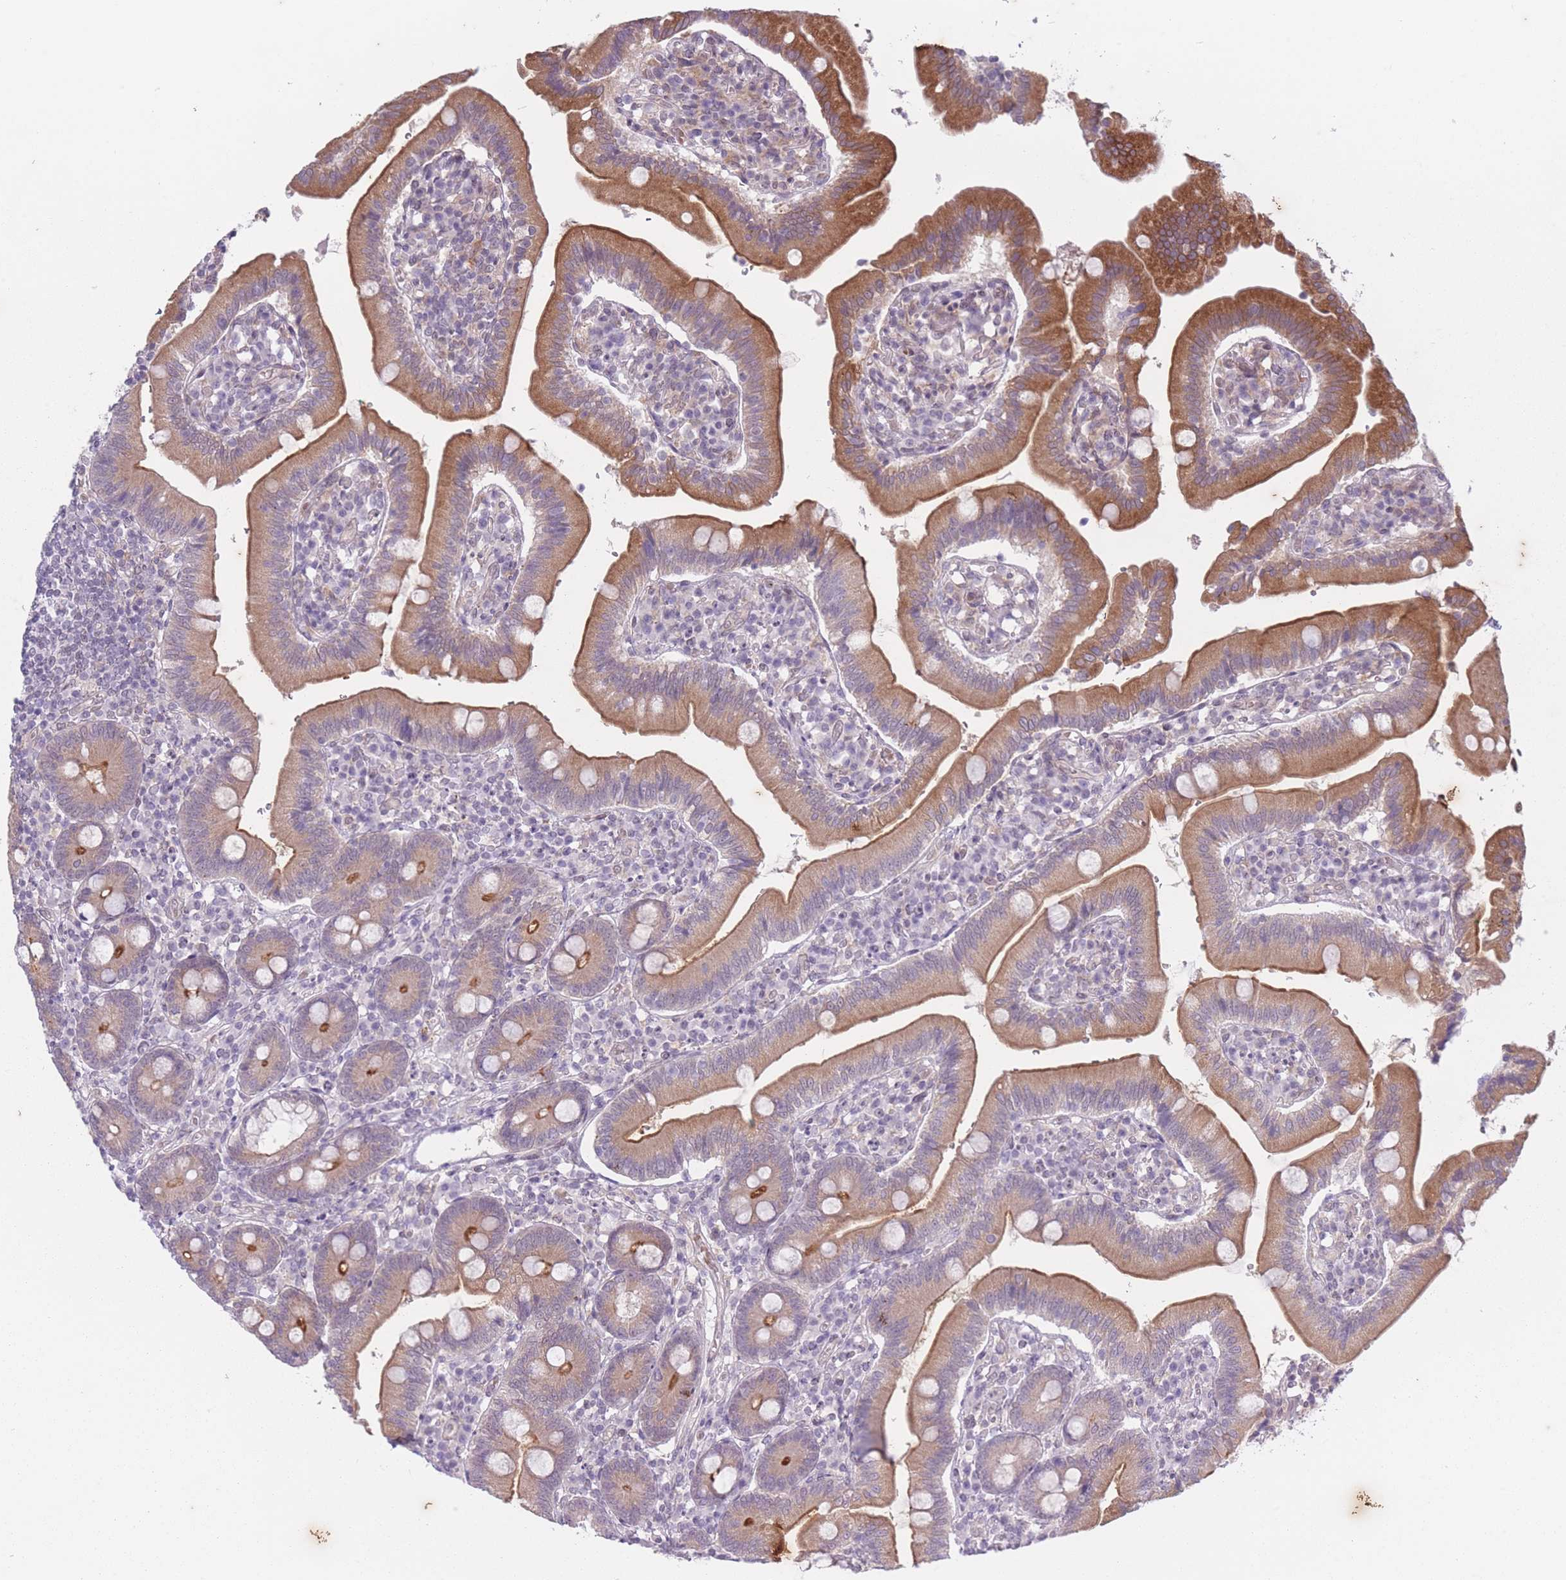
{"staining": {"intensity": "moderate", "quantity": ">75%", "location": "cytoplasmic/membranous"}, "tissue": "duodenum", "cell_type": "Glandular cells", "image_type": "normal", "snomed": [{"axis": "morphology", "description": "Normal tissue, NOS"}, {"axis": "topography", "description": "Duodenum"}], "caption": "IHC staining of normal duodenum, which shows medium levels of moderate cytoplasmic/membranous expression in approximately >75% of glandular cells indicating moderate cytoplasmic/membranous protein expression. The staining was performed using DAB (3,3'-diaminobenzidine) (brown) for protein detection and nuclei were counterstained in hematoxylin (blue).", "gene": "ARPIN", "patient": {"sex": "female", "age": 67}}